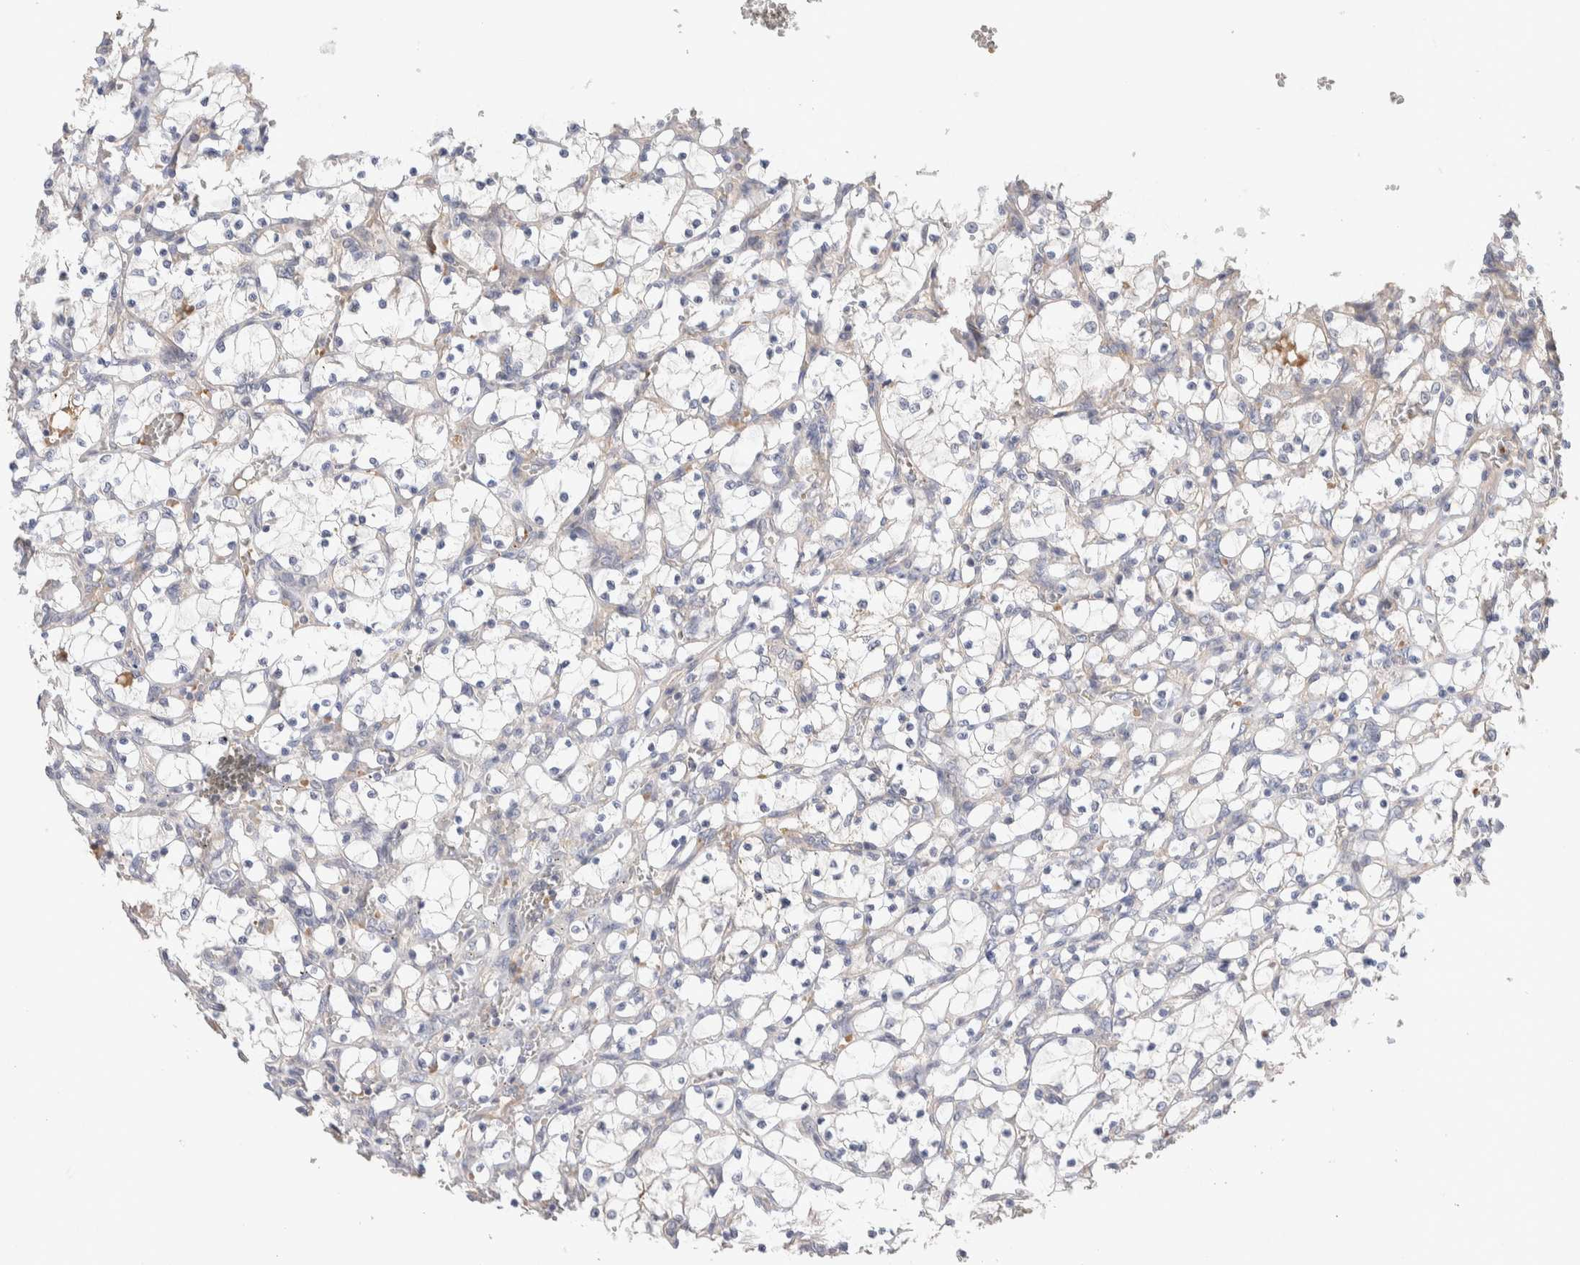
{"staining": {"intensity": "negative", "quantity": "none", "location": "none"}, "tissue": "renal cancer", "cell_type": "Tumor cells", "image_type": "cancer", "snomed": [{"axis": "morphology", "description": "Adenocarcinoma, NOS"}, {"axis": "topography", "description": "Kidney"}], "caption": "The IHC micrograph has no significant positivity in tumor cells of renal adenocarcinoma tissue. (Stains: DAB IHC with hematoxylin counter stain, Microscopy: brightfield microscopy at high magnification).", "gene": "WDR91", "patient": {"sex": "female", "age": 69}}